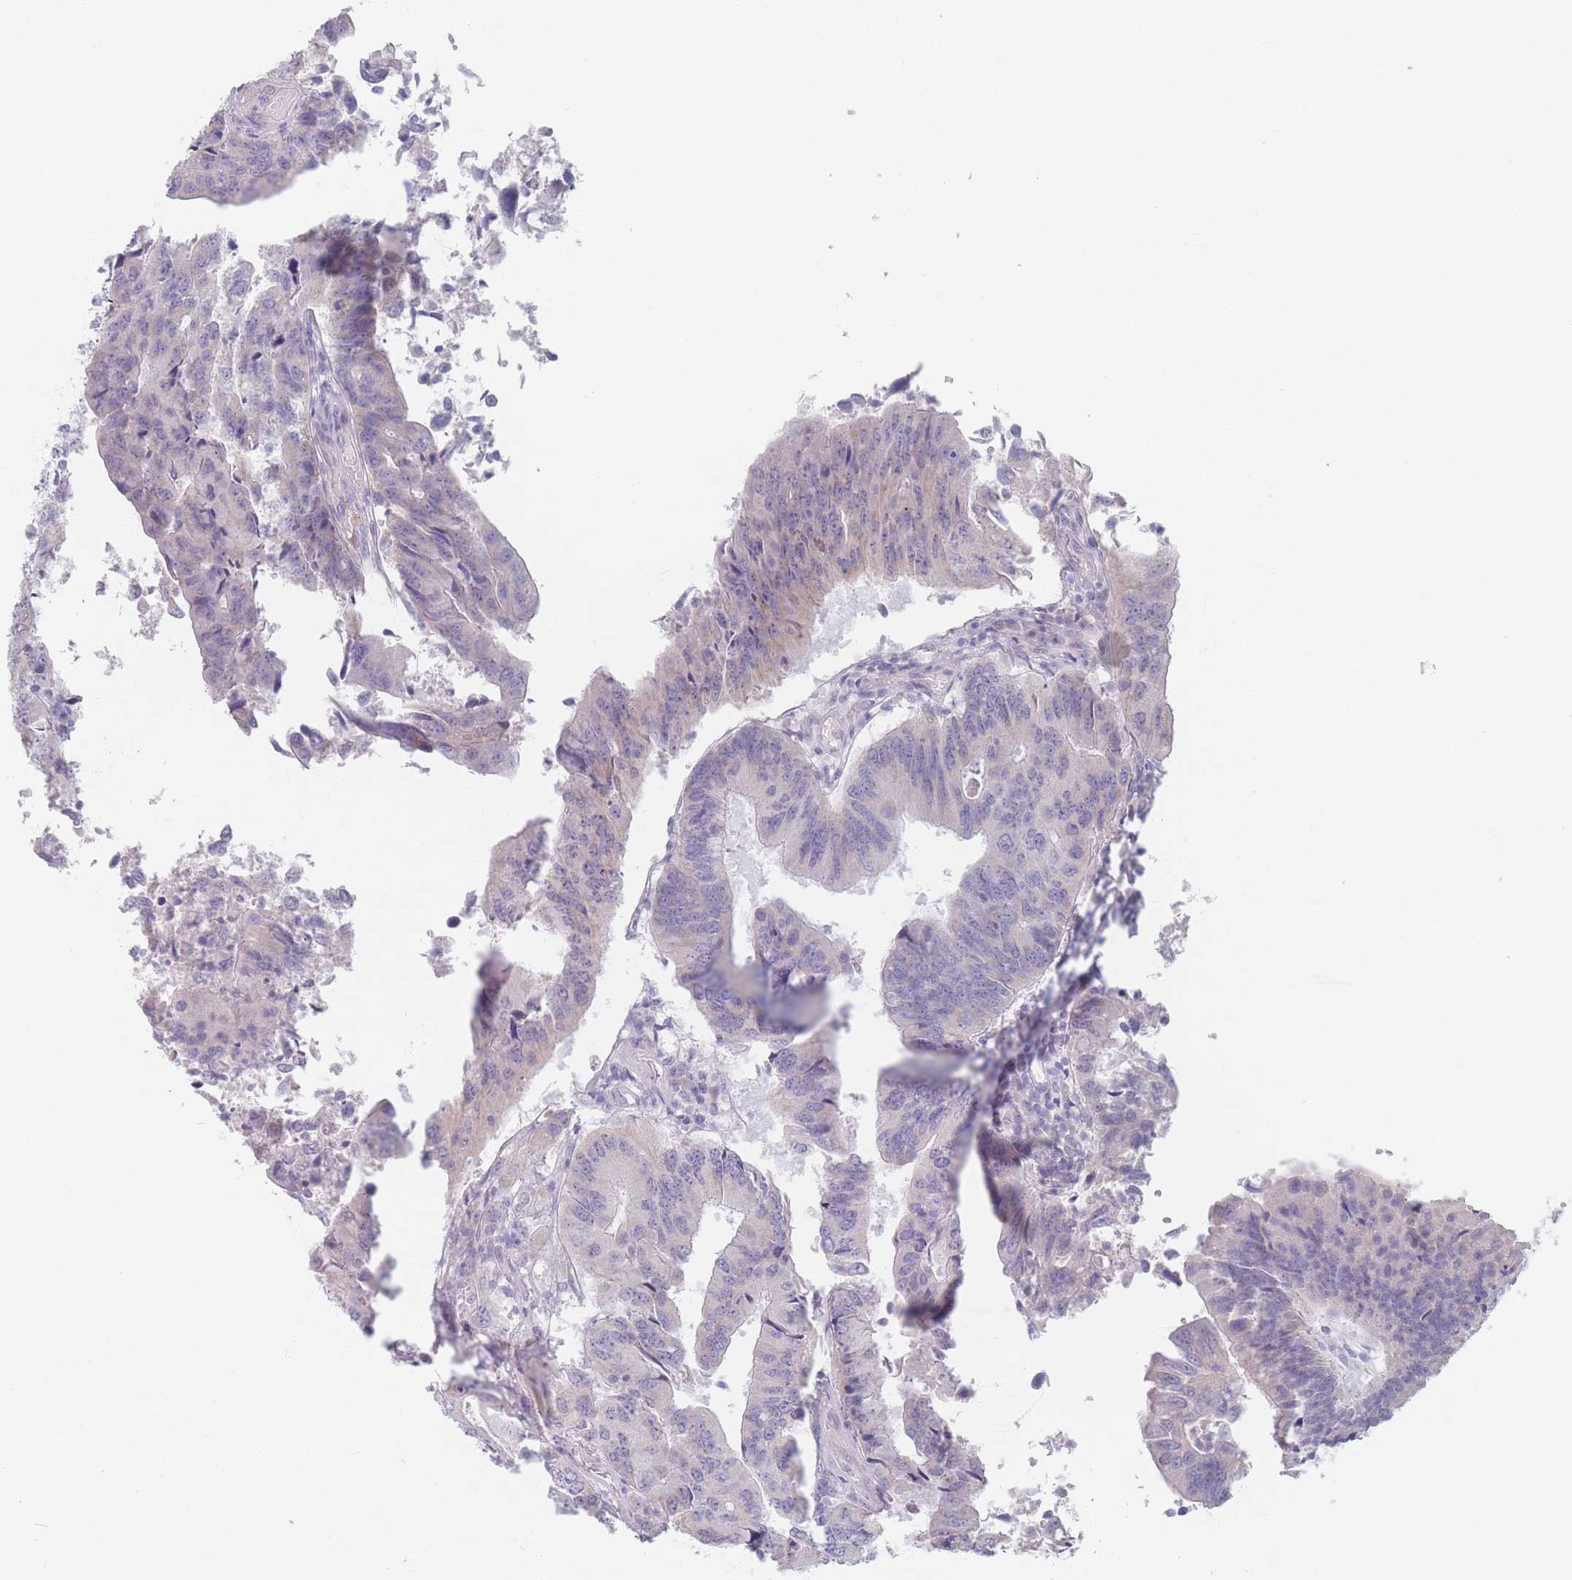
{"staining": {"intensity": "negative", "quantity": "none", "location": "none"}, "tissue": "colorectal cancer", "cell_type": "Tumor cells", "image_type": "cancer", "snomed": [{"axis": "morphology", "description": "Adenocarcinoma, NOS"}, {"axis": "topography", "description": "Colon"}], "caption": "This photomicrograph is of colorectal adenocarcinoma stained with IHC to label a protein in brown with the nuclei are counter-stained blue. There is no expression in tumor cells. (IHC, brightfield microscopy, high magnification).", "gene": "PIGM", "patient": {"sex": "female", "age": 67}}